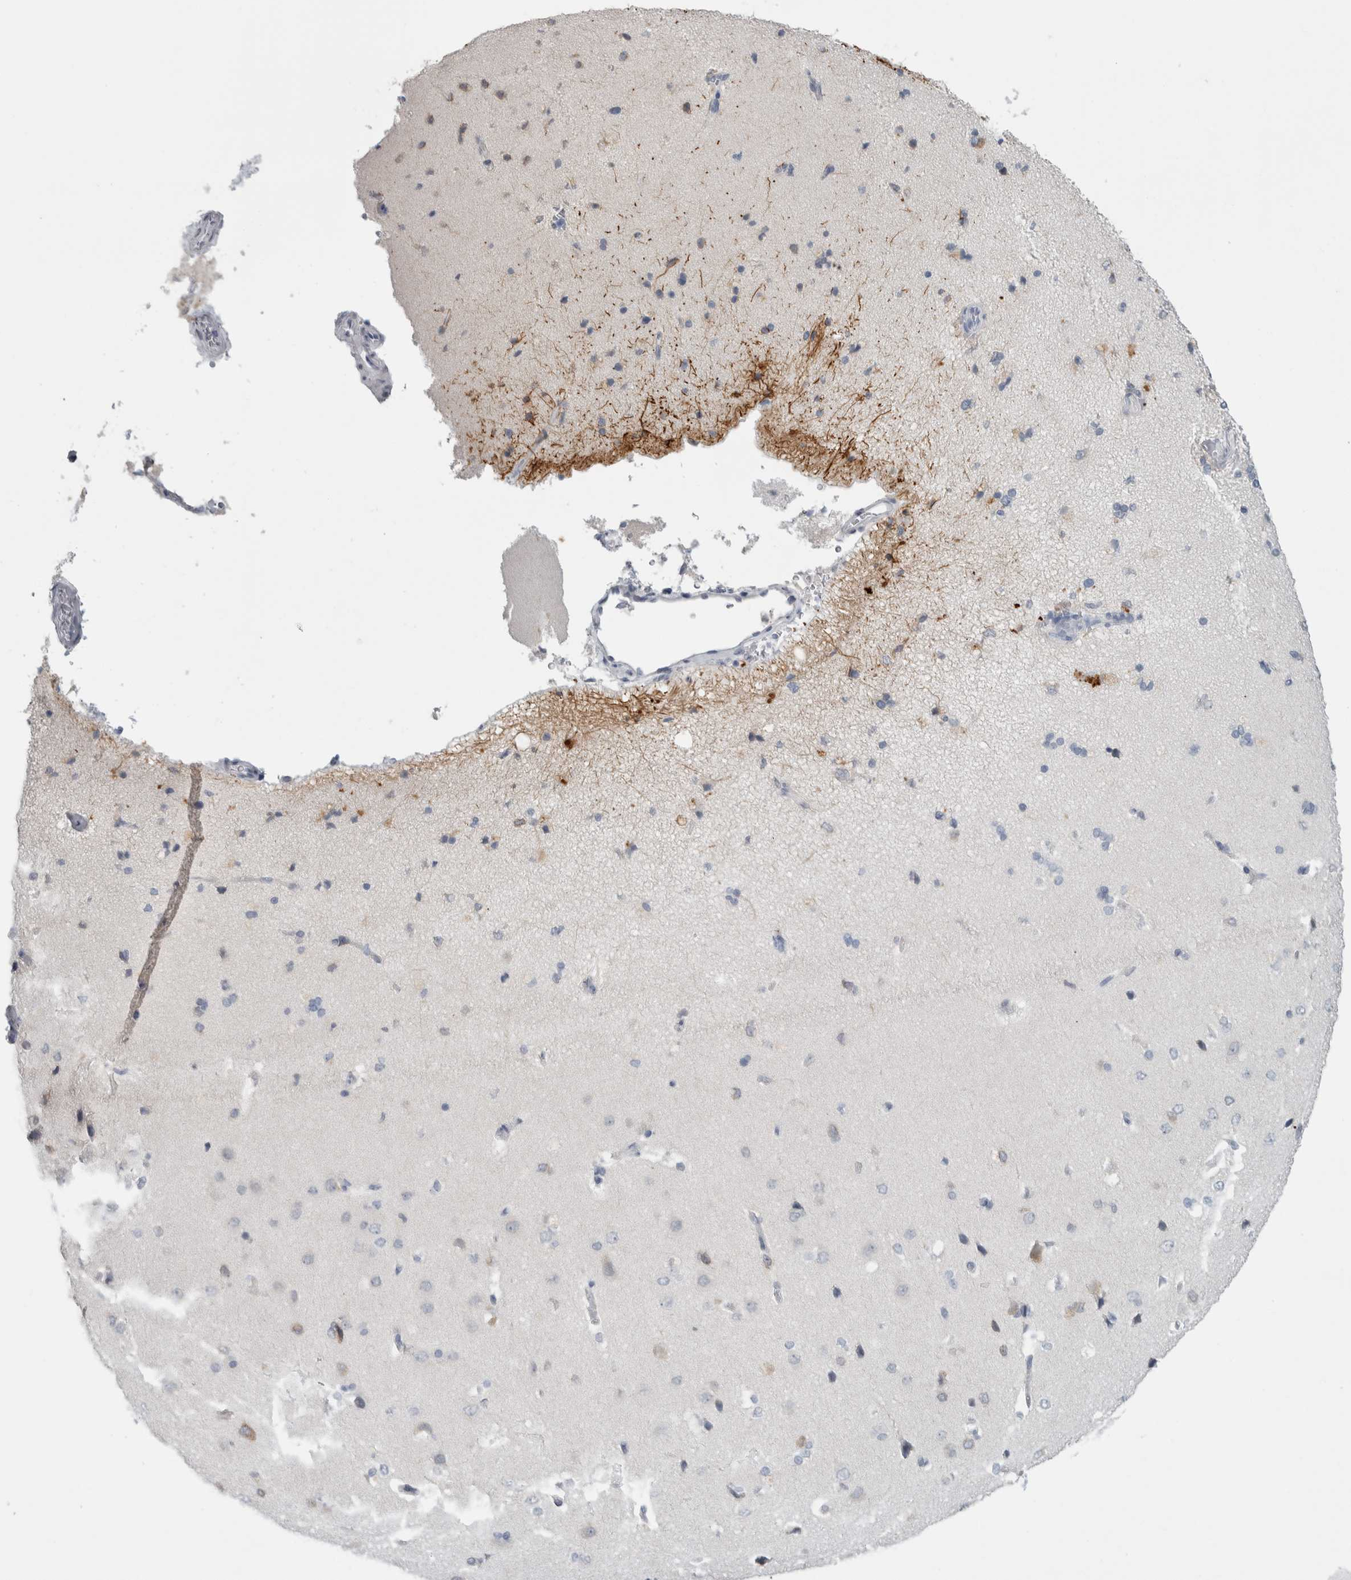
{"staining": {"intensity": "negative", "quantity": "none", "location": "none"}, "tissue": "cerebral cortex", "cell_type": "Endothelial cells", "image_type": "normal", "snomed": [{"axis": "morphology", "description": "Normal tissue, NOS"}, {"axis": "topography", "description": "Cerebral cortex"}], "caption": "An image of human cerebral cortex is negative for staining in endothelial cells.", "gene": "ADAM2", "patient": {"sex": "male", "age": 62}}